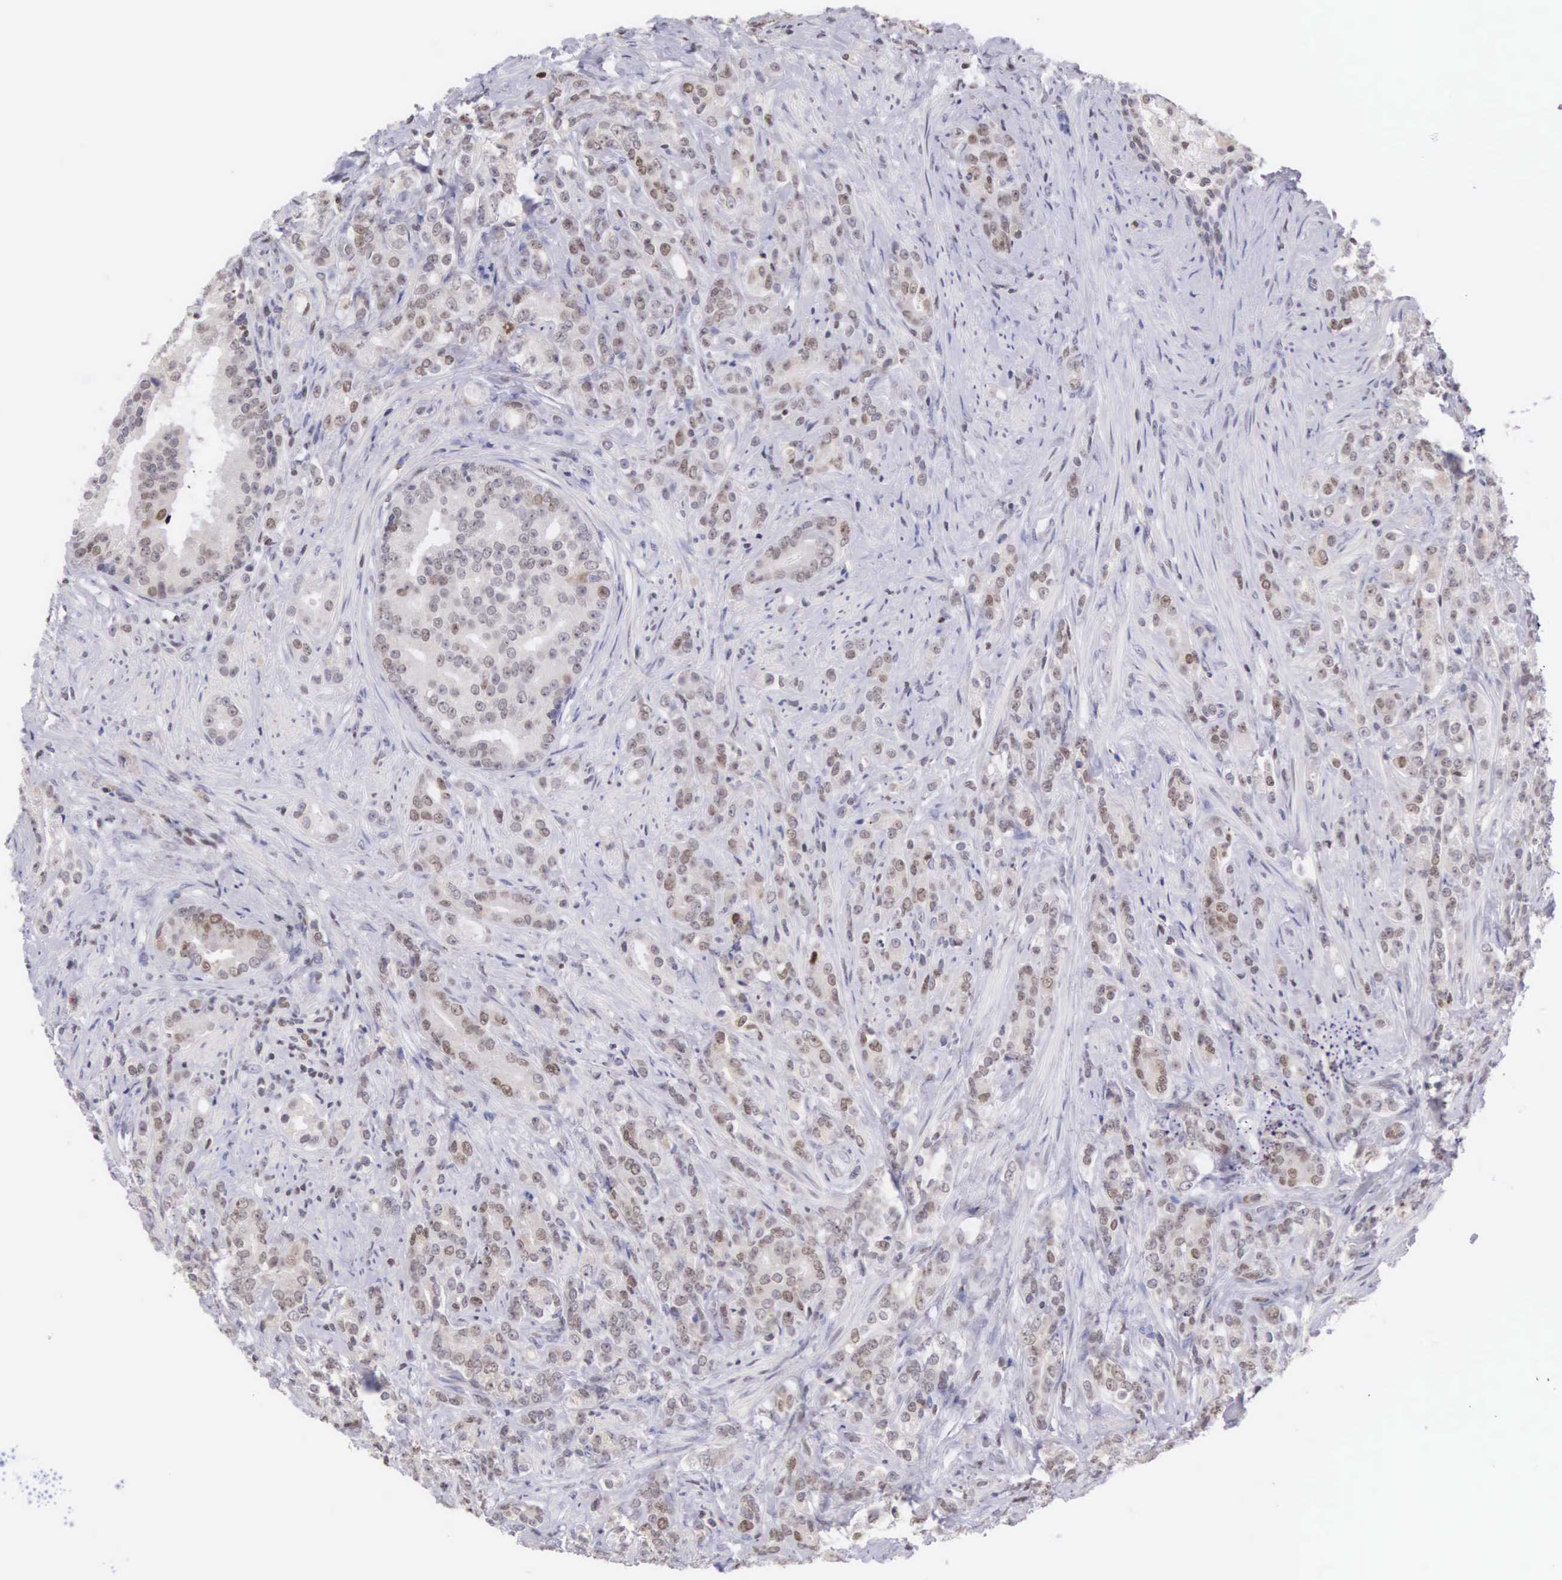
{"staining": {"intensity": "weak", "quantity": "25%-75%", "location": "nuclear"}, "tissue": "prostate cancer", "cell_type": "Tumor cells", "image_type": "cancer", "snomed": [{"axis": "morphology", "description": "Adenocarcinoma, Medium grade"}, {"axis": "topography", "description": "Prostate"}], "caption": "Immunohistochemistry (IHC) (DAB) staining of prostate cancer (medium-grade adenocarcinoma) demonstrates weak nuclear protein staining in about 25%-75% of tumor cells.", "gene": "VRK1", "patient": {"sex": "male", "age": 59}}